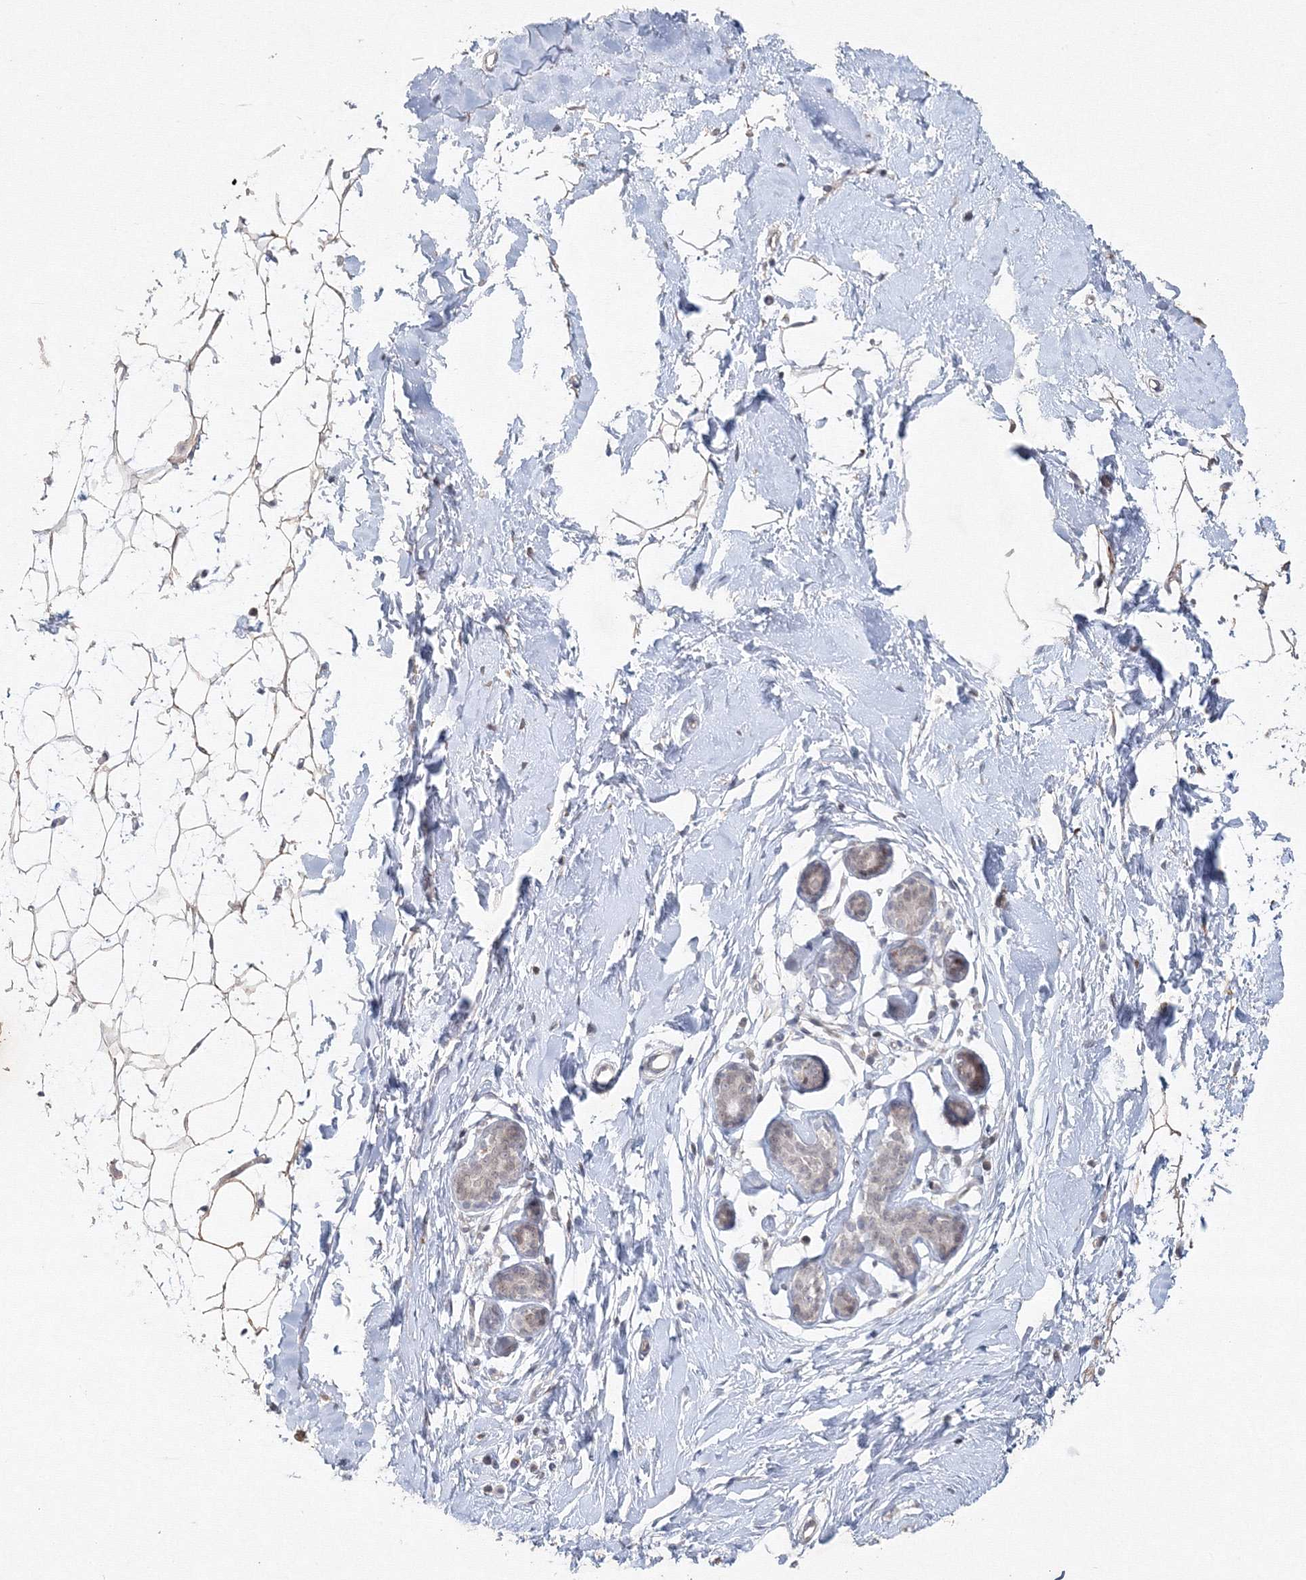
{"staining": {"intensity": "weak", "quantity": ">75%", "location": "cytoplasmic/membranous"}, "tissue": "adipose tissue", "cell_type": "Adipocytes", "image_type": "normal", "snomed": [{"axis": "morphology", "description": "Normal tissue, NOS"}, {"axis": "topography", "description": "Breast"}], "caption": "Protein expression by immunohistochemistry (IHC) reveals weak cytoplasmic/membranous positivity in about >75% of adipocytes in benign adipose tissue. The staining was performed using DAB (3,3'-diaminobenzidine), with brown indicating positive protein expression. Nuclei are stained blue with hematoxylin.", "gene": "KIF4A", "patient": {"sex": "female", "age": 23}}